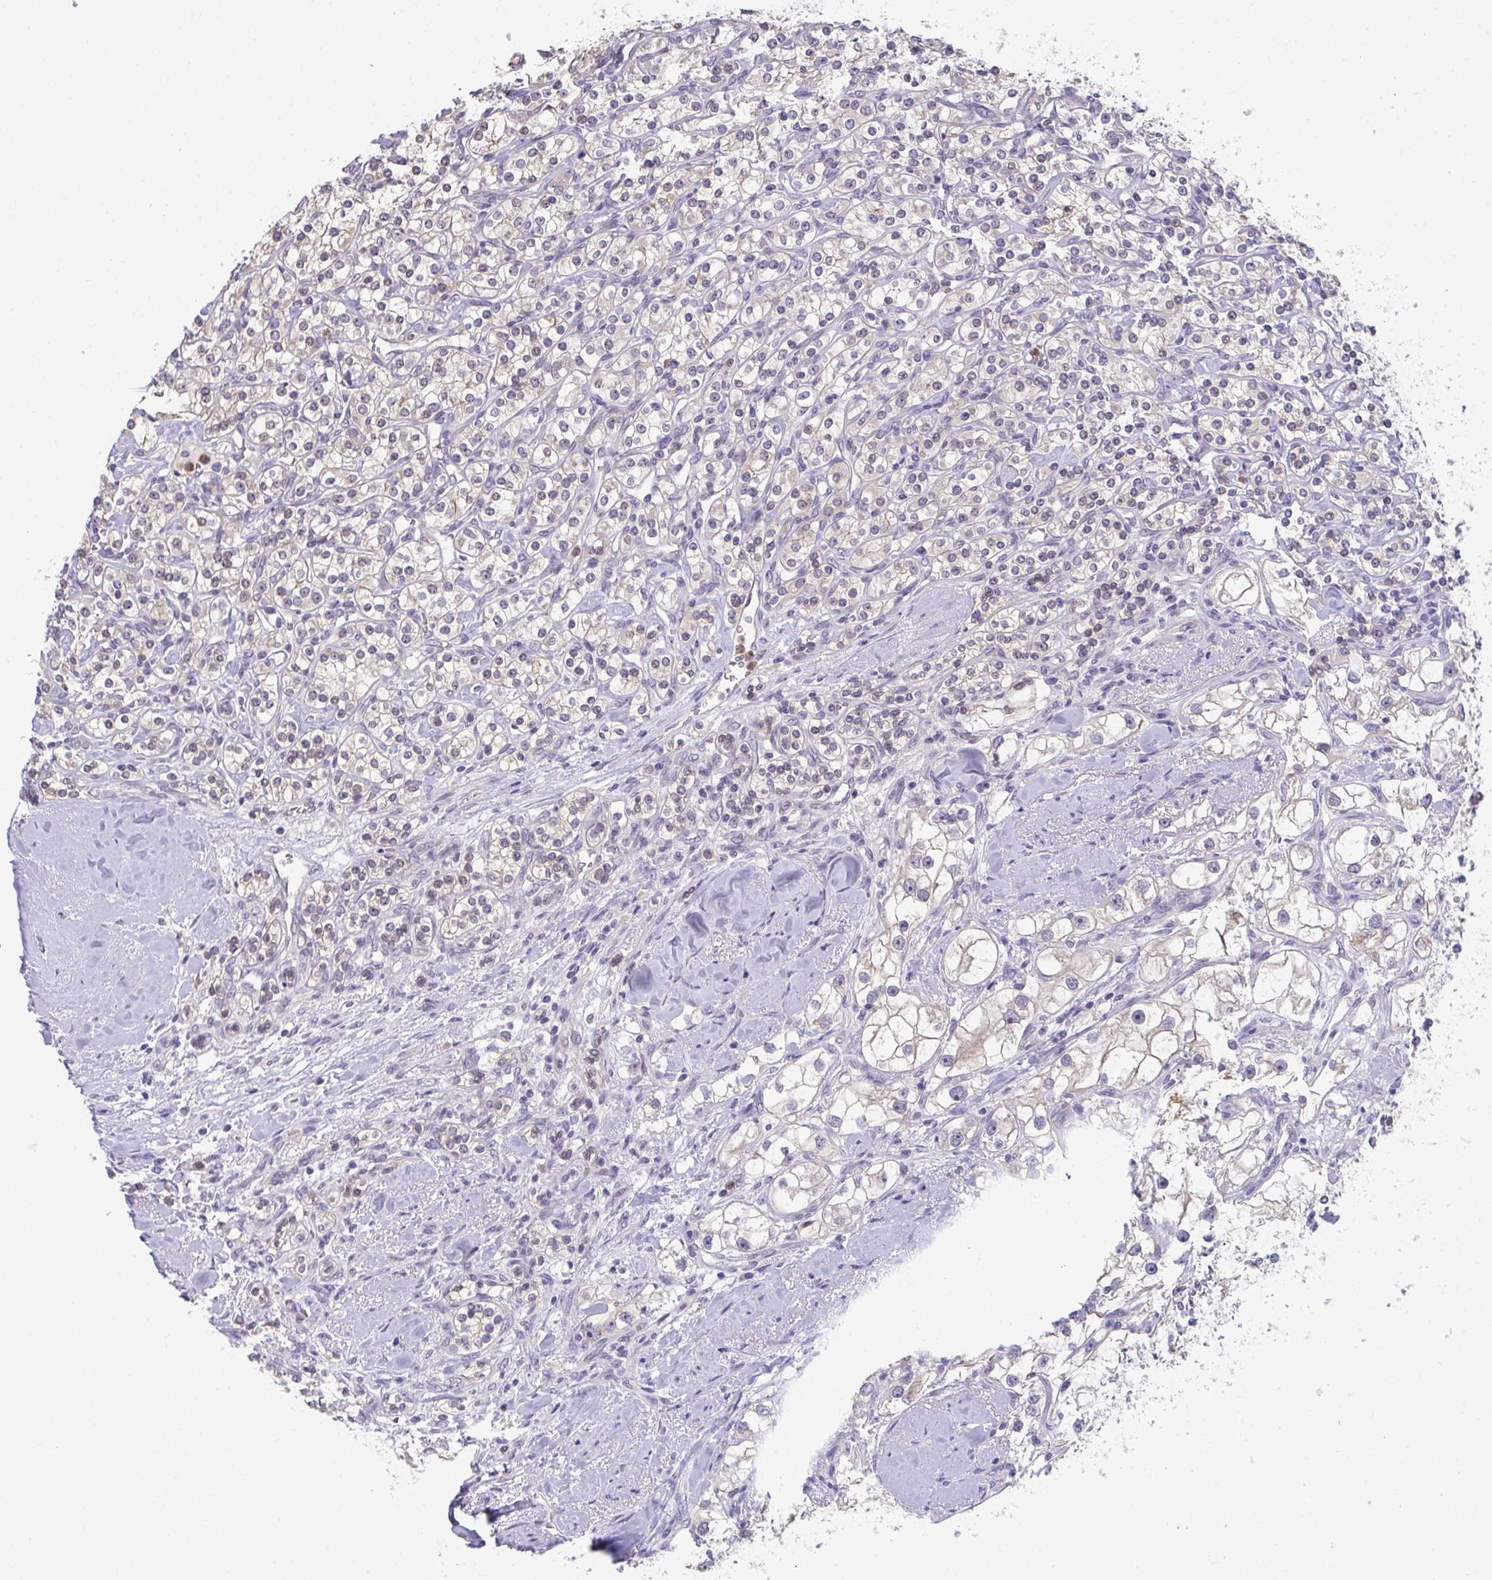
{"staining": {"intensity": "weak", "quantity": "<25%", "location": "cytoplasmic/membranous,nuclear"}, "tissue": "renal cancer", "cell_type": "Tumor cells", "image_type": "cancer", "snomed": [{"axis": "morphology", "description": "Adenocarcinoma, NOS"}, {"axis": "topography", "description": "Kidney"}], "caption": "IHC photomicrograph of renal adenocarcinoma stained for a protein (brown), which shows no expression in tumor cells. (DAB (3,3'-diaminobenzidine) immunohistochemistry with hematoxylin counter stain).", "gene": "RIOK1", "patient": {"sex": "male", "age": 77}}